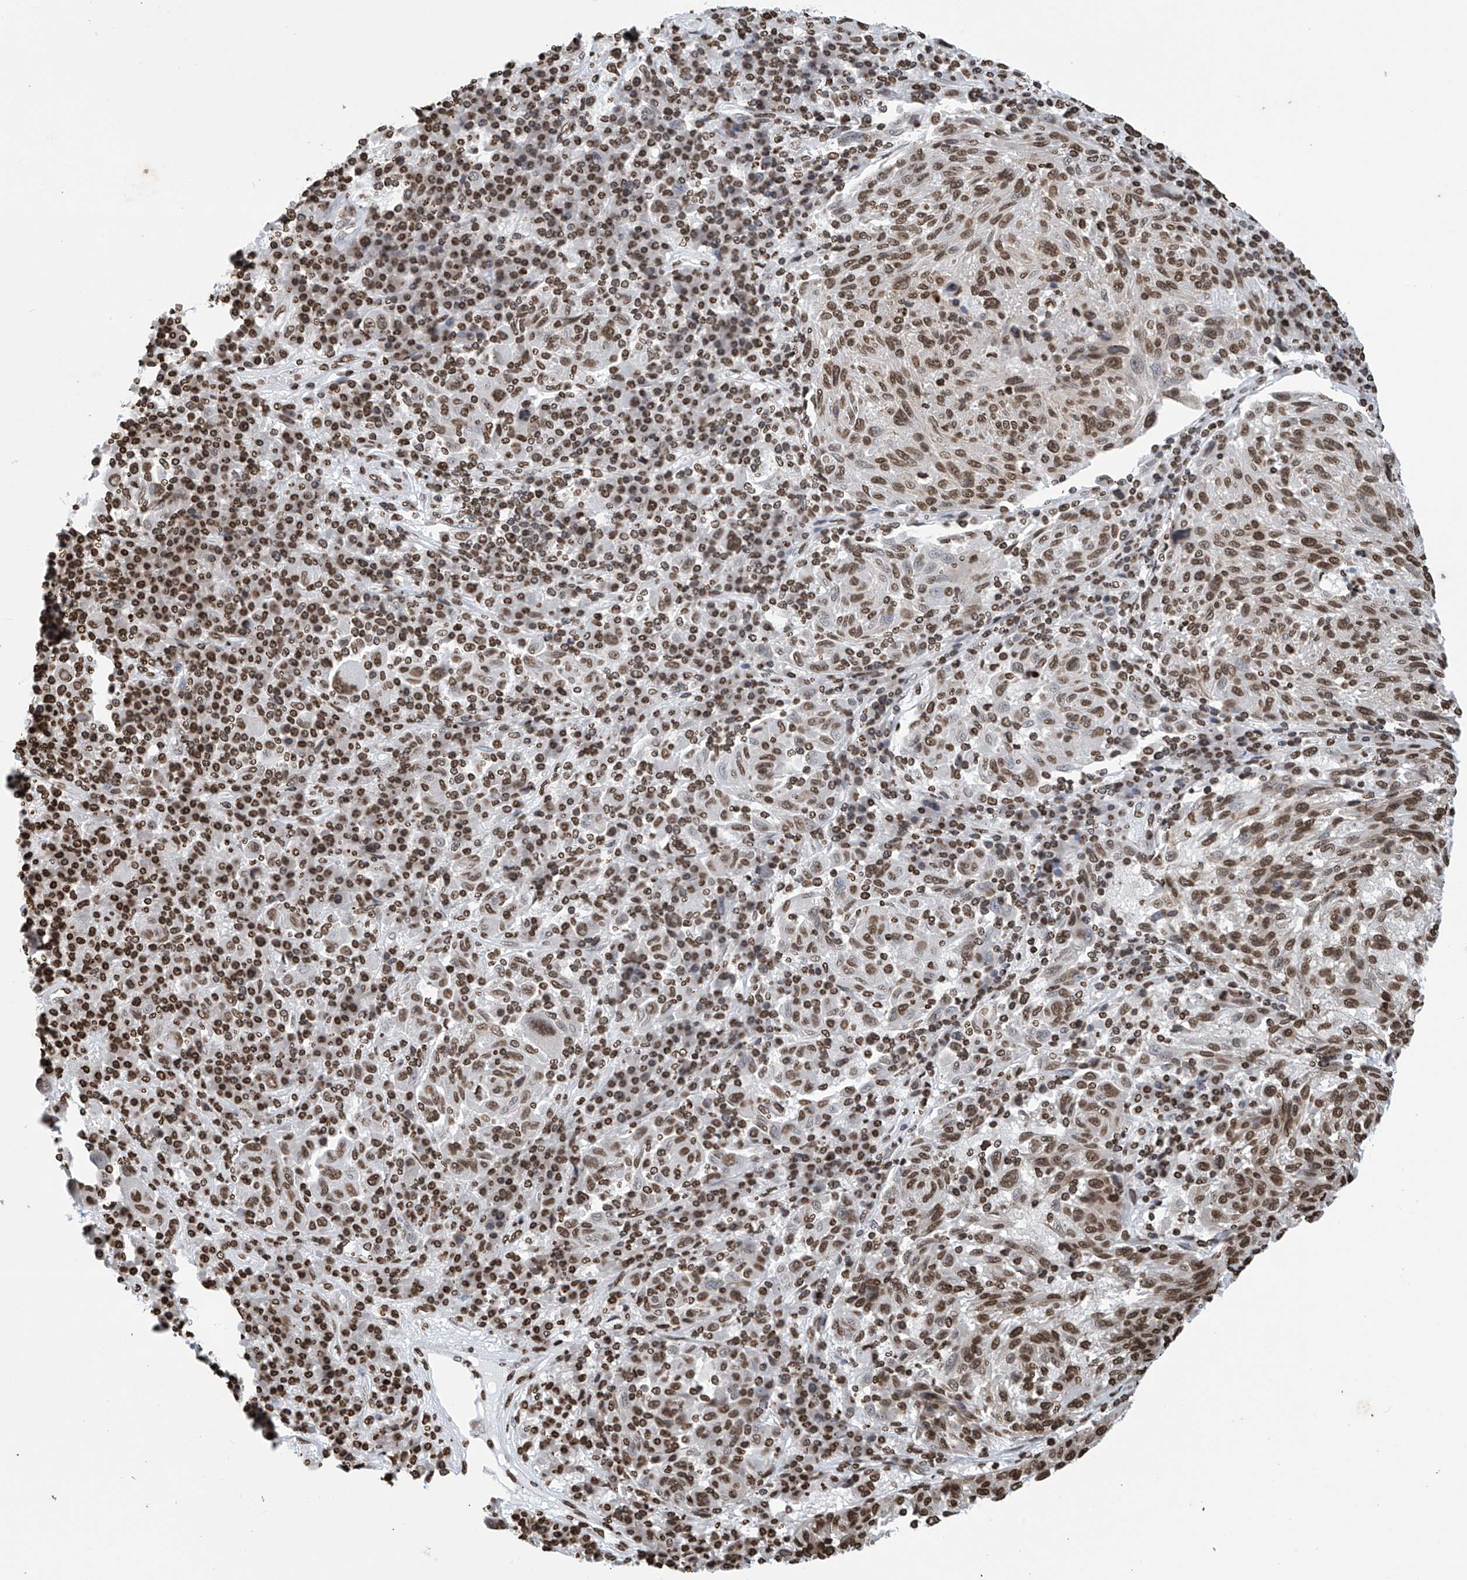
{"staining": {"intensity": "moderate", "quantity": ">75%", "location": "nuclear"}, "tissue": "melanoma", "cell_type": "Tumor cells", "image_type": "cancer", "snomed": [{"axis": "morphology", "description": "Malignant melanoma, NOS"}, {"axis": "topography", "description": "Skin"}], "caption": "This histopathology image displays immunohistochemistry (IHC) staining of malignant melanoma, with medium moderate nuclear expression in approximately >75% of tumor cells.", "gene": "DPPA2", "patient": {"sex": "male", "age": 53}}